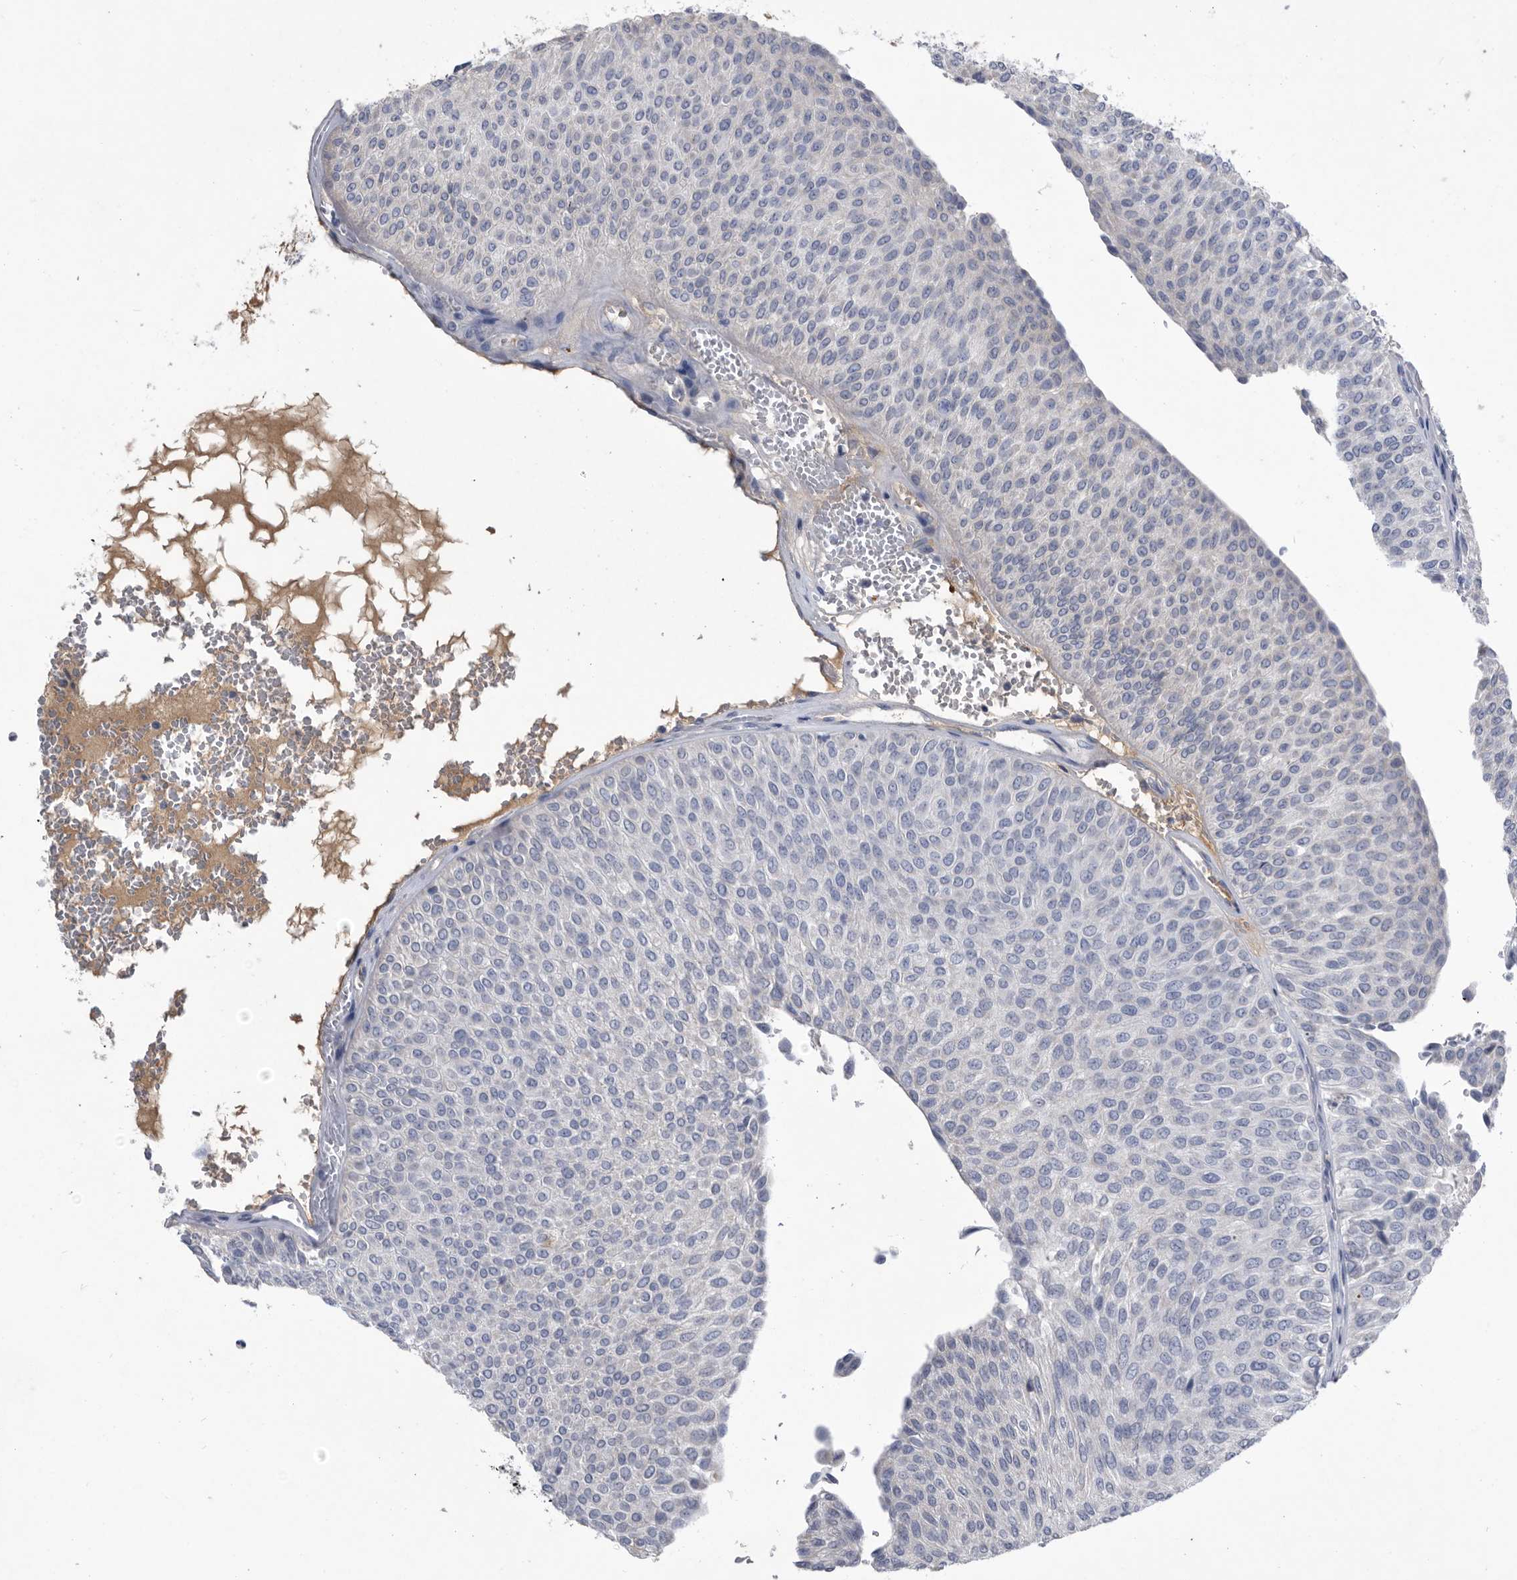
{"staining": {"intensity": "negative", "quantity": "none", "location": "none"}, "tissue": "urothelial cancer", "cell_type": "Tumor cells", "image_type": "cancer", "snomed": [{"axis": "morphology", "description": "Urothelial carcinoma, Low grade"}, {"axis": "topography", "description": "Urinary bladder"}], "caption": "Tumor cells show no significant staining in urothelial cancer. (Brightfield microscopy of DAB (3,3'-diaminobenzidine) IHC at high magnification).", "gene": "BTBD6", "patient": {"sex": "male", "age": 78}}